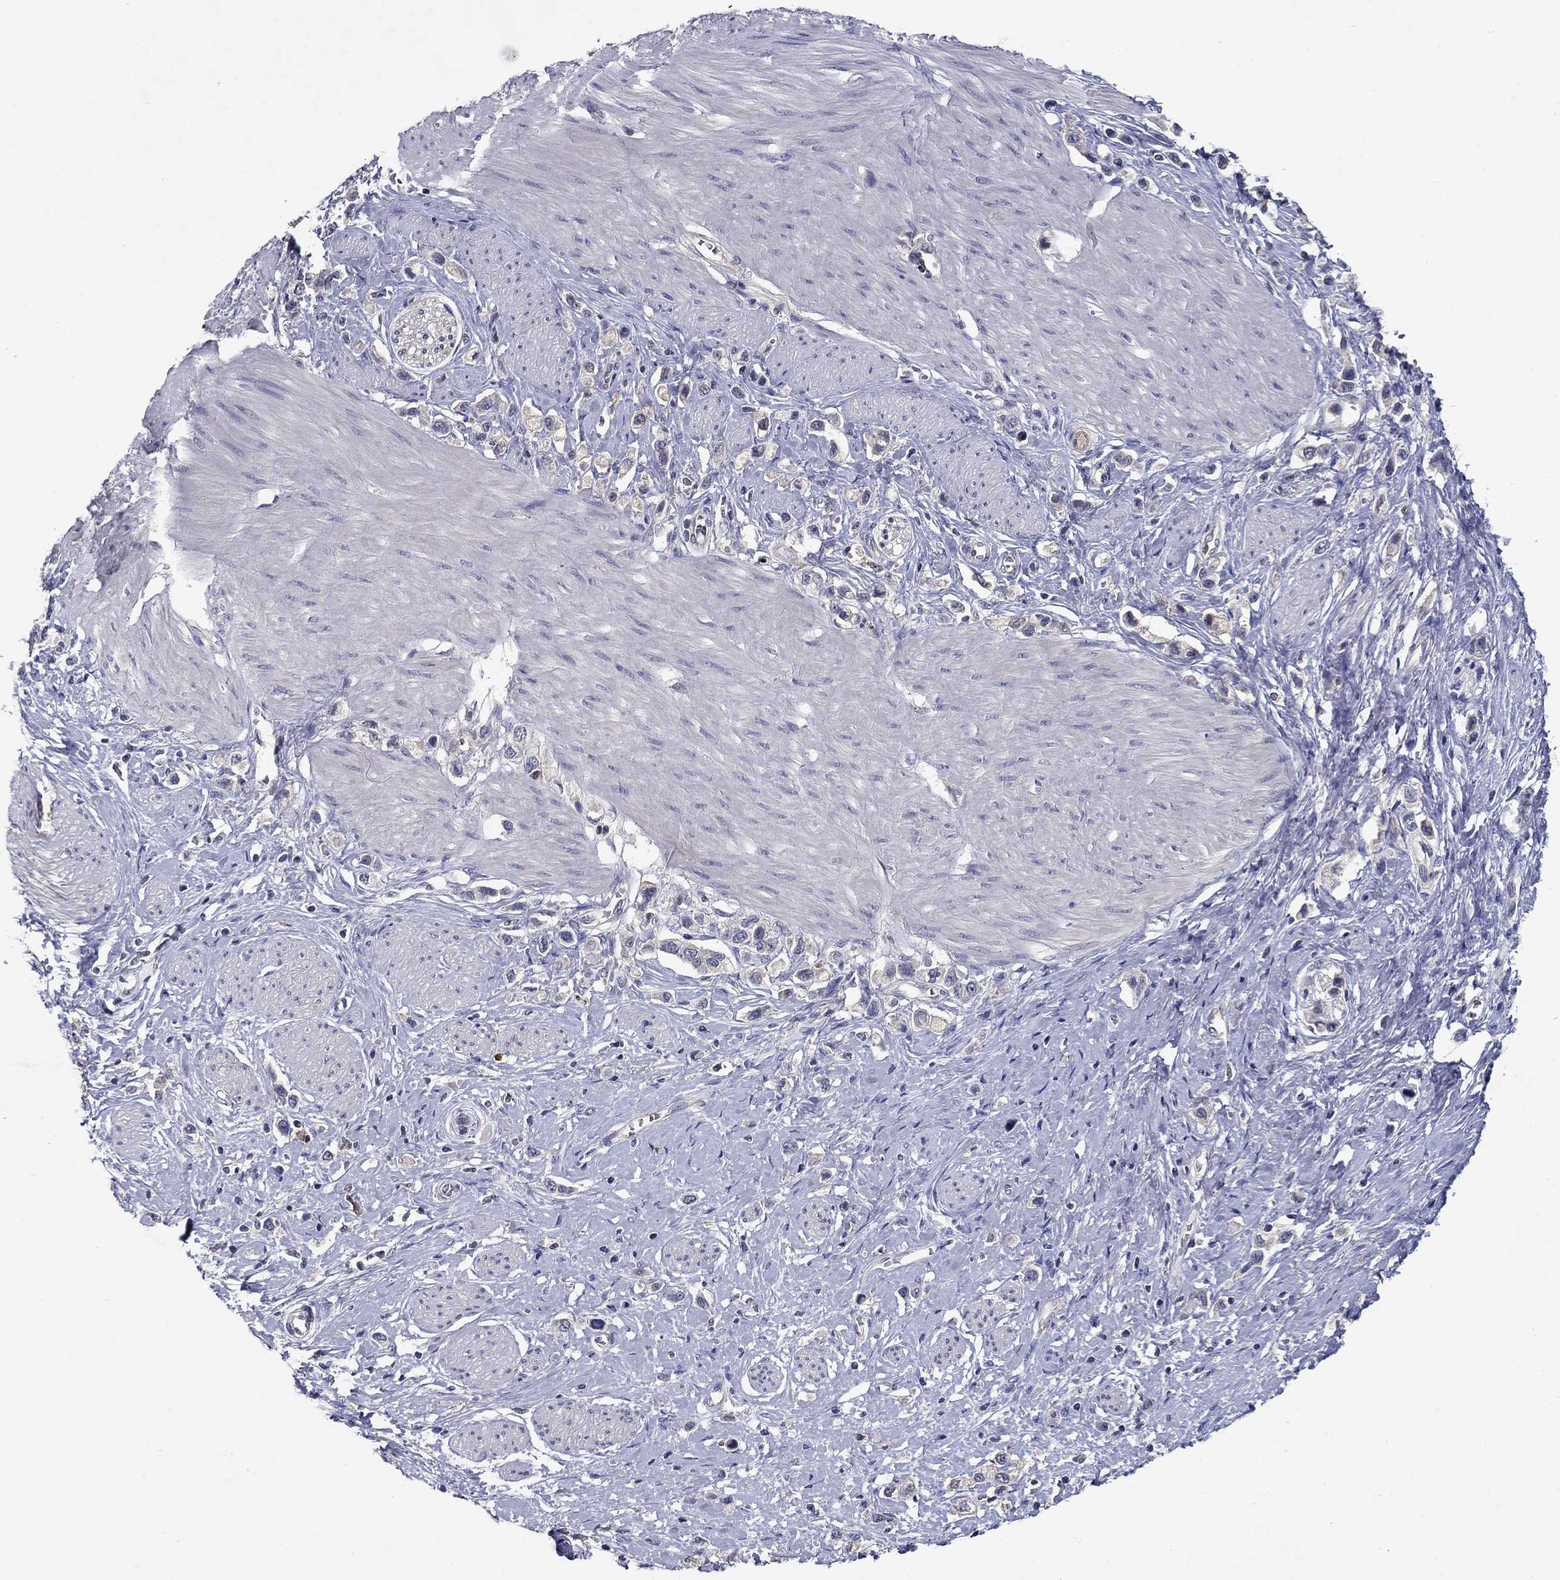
{"staining": {"intensity": "negative", "quantity": "none", "location": "none"}, "tissue": "stomach cancer", "cell_type": "Tumor cells", "image_type": "cancer", "snomed": [{"axis": "morphology", "description": "Normal tissue, NOS"}, {"axis": "morphology", "description": "Adenocarcinoma, NOS"}, {"axis": "morphology", "description": "Adenocarcinoma, High grade"}, {"axis": "topography", "description": "Stomach, upper"}, {"axis": "topography", "description": "Stomach"}], "caption": "The IHC histopathology image has no significant positivity in tumor cells of stomach cancer tissue. (Brightfield microscopy of DAB immunohistochemistry (IHC) at high magnification).", "gene": "GLTP", "patient": {"sex": "female", "age": 65}}